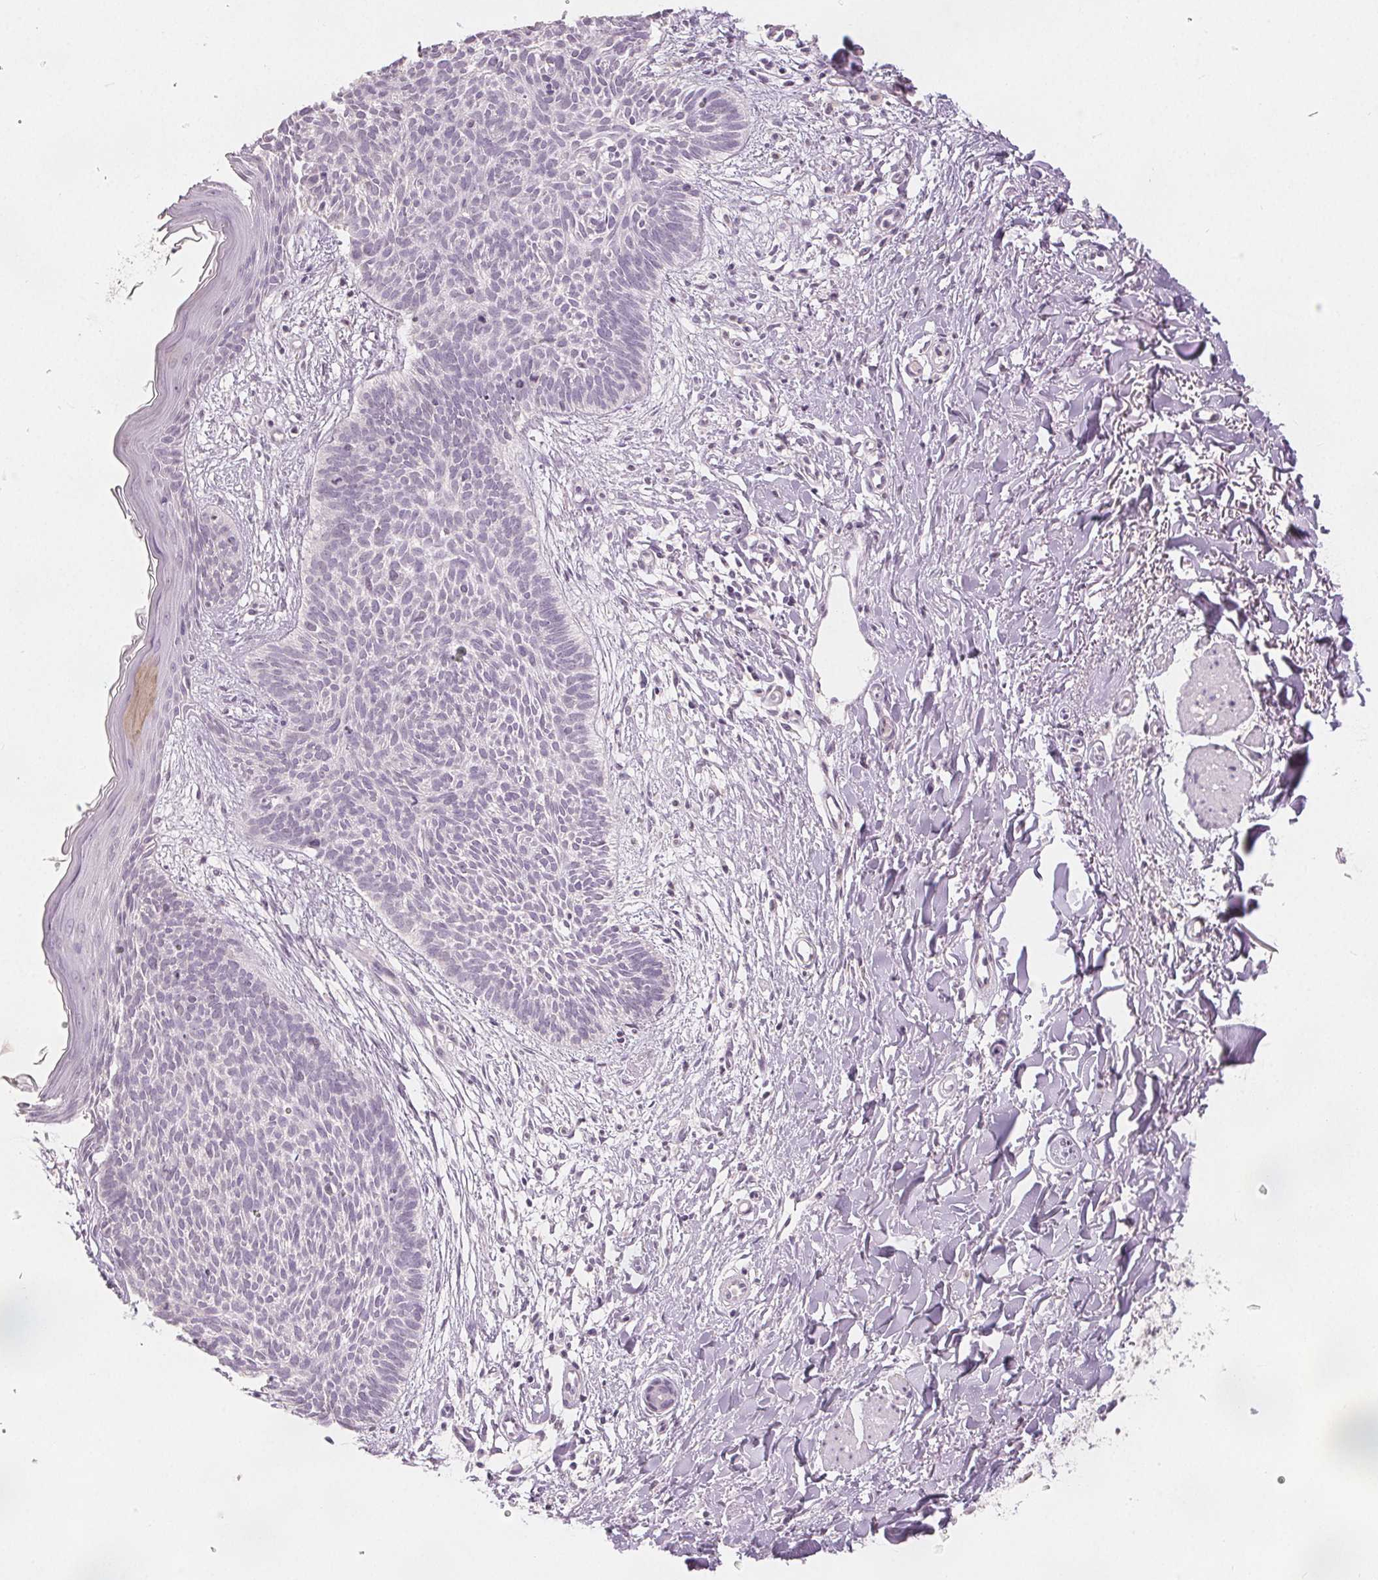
{"staining": {"intensity": "negative", "quantity": "none", "location": "none"}, "tissue": "skin cancer", "cell_type": "Tumor cells", "image_type": "cancer", "snomed": [{"axis": "morphology", "description": "Basal cell carcinoma"}, {"axis": "topography", "description": "Skin"}], "caption": "Immunohistochemical staining of human skin cancer (basal cell carcinoma) reveals no significant expression in tumor cells.", "gene": "SLC27A5", "patient": {"sex": "female", "age": 84}}